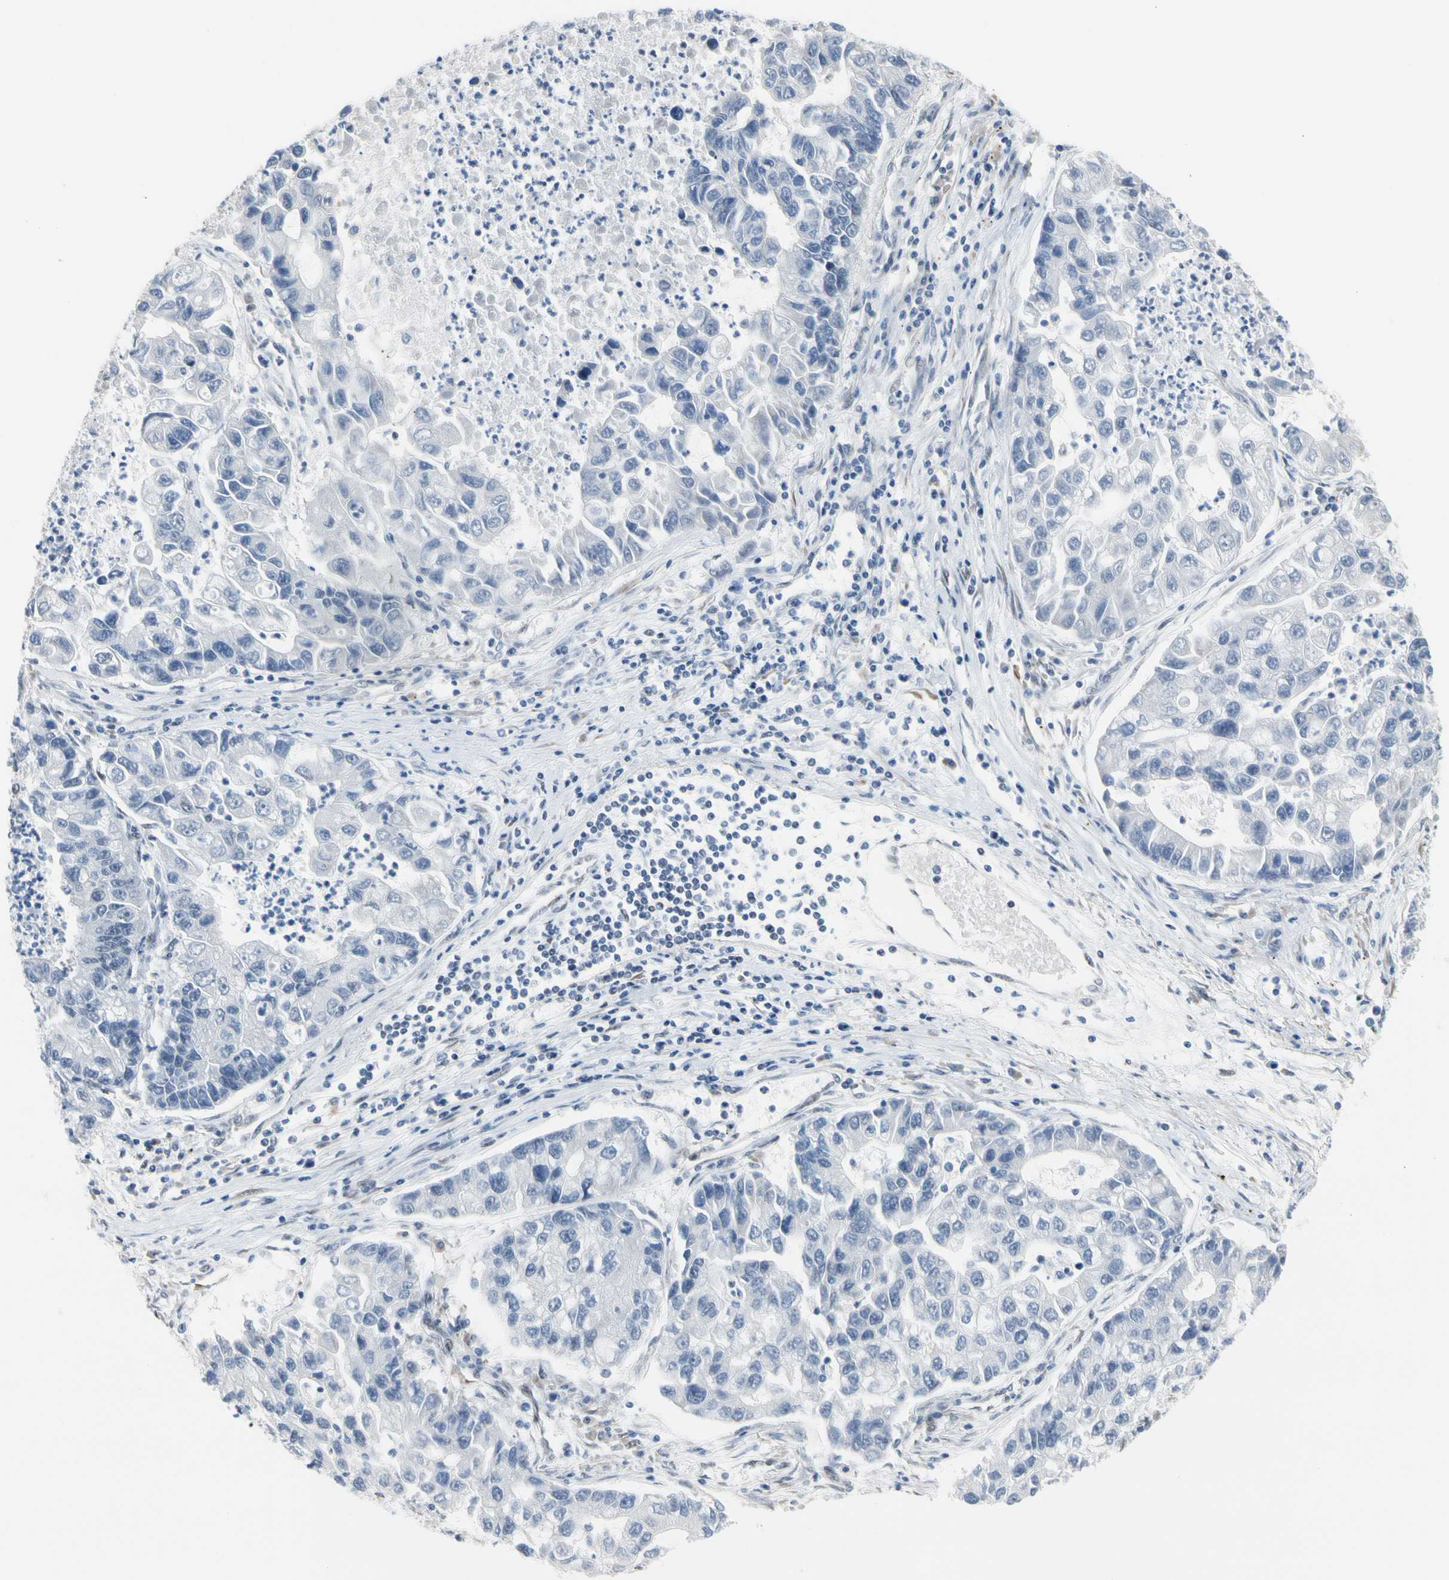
{"staining": {"intensity": "negative", "quantity": "none", "location": "none"}, "tissue": "lung cancer", "cell_type": "Tumor cells", "image_type": "cancer", "snomed": [{"axis": "morphology", "description": "Adenocarcinoma, NOS"}, {"axis": "topography", "description": "Lung"}], "caption": "The histopathology image exhibits no significant positivity in tumor cells of lung adenocarcinoma. Brightfield microscopy of immunohistochemistry (IHC) stained with DAB (brown) and hematoxylin (blue), captured at high magnification.", "gene": "FAM98B", "patient": {"sex": "female", "age": 51}}